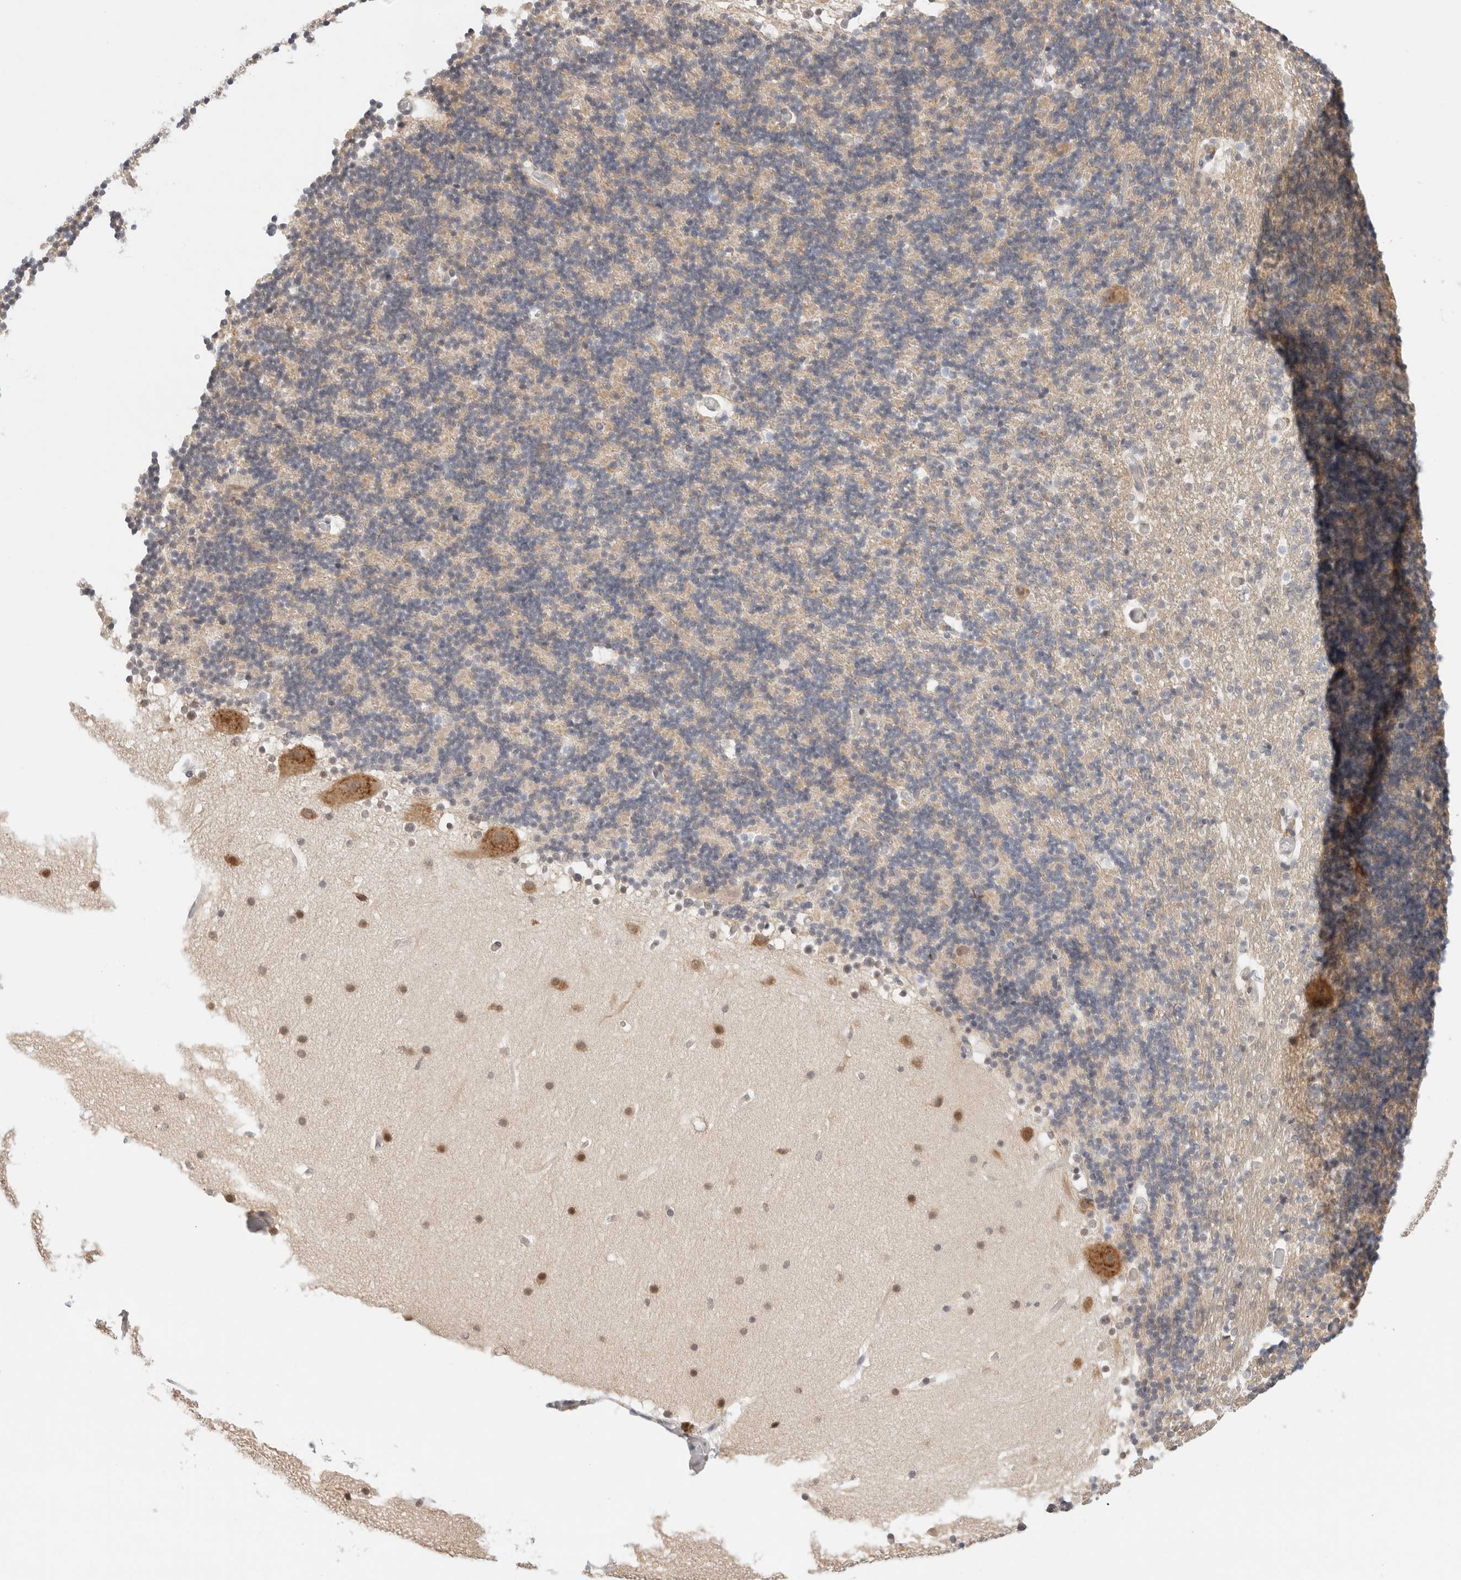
{"staining": {"intensity": "weak", "quantity": "25%-75%", "location": "cytoplasmic/membranous"}, "tissue": "cerebellum", "cell_type": "Cells in granular layer", "image_type": "normal", "snomed": [{"axis": "morphology", "description": "Normal tissue, NOS"}, {"axis": "topography", "description": "Cerebellum"}], "caption": "Protein expression analysis of benign cerebellum demonstrates weak cytoplasmic/membranous positivity in about 25%-75% of cells in granular layer. The staining was performed using DAB (3,3'-diaminobenzidine) to visualize the protein expression in brown, while the nuclei were stained in blue with hematoxylin (Magnification: 20x).", "gene": "HDLBP", "patient": {"sex": "male", "age": 57}}